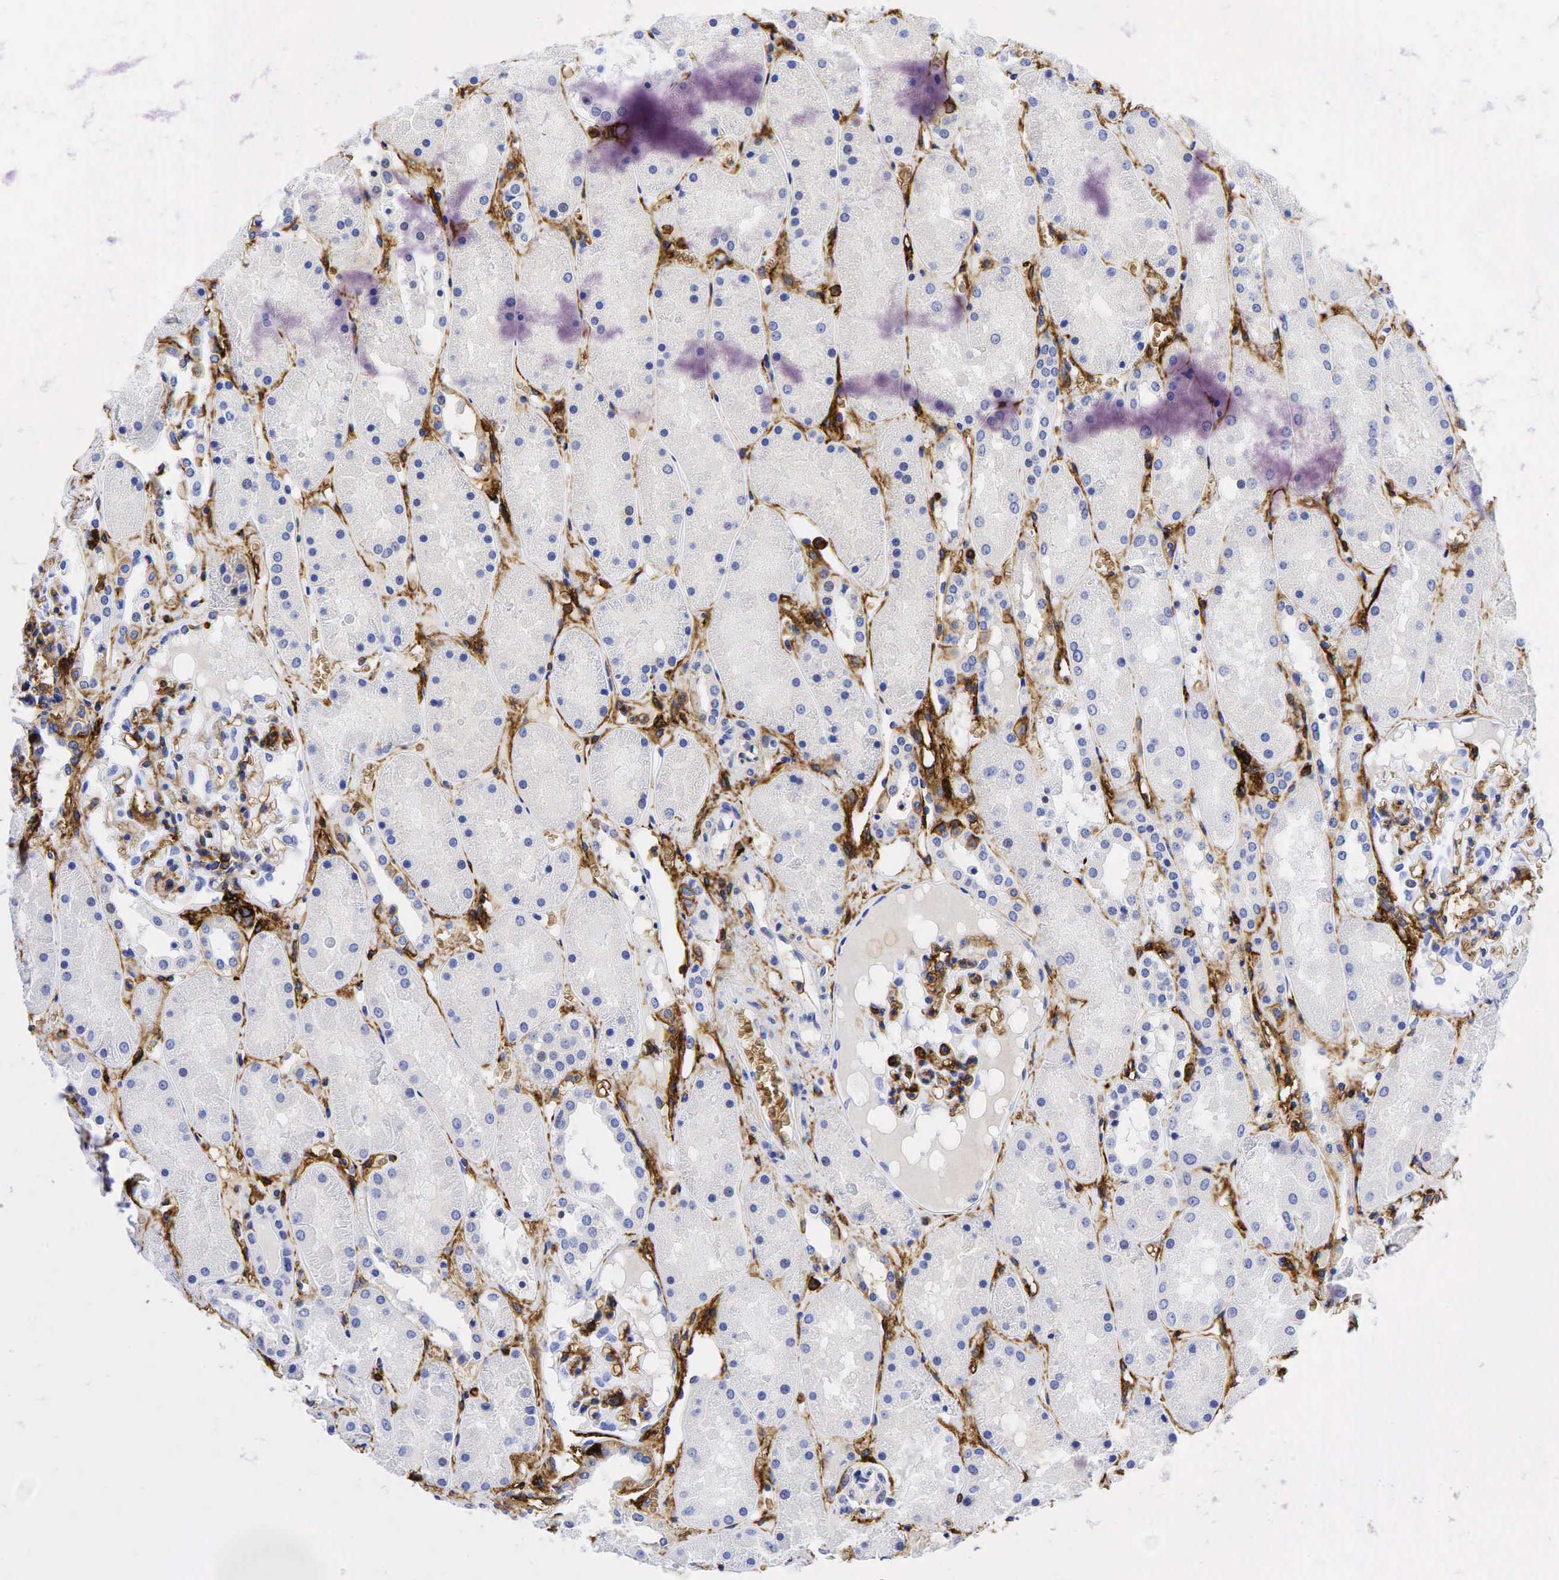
{"staining": {"intensity": "moderate", "quantity": "<25%", "location": "cytoplasmic/membranous"}, "tissue": "kidney", "cell_type": "Cells in glomeruli", "image_type": "normal", "snomed": [{"axis": "morphology", "description": "Normal tissue, NOS"}, {"axis": "topography", "description": "Kidney"}], "caption": "This is an image of IHC staining of unremarkable kidney, which shows moderate expression in the cytoplasmic/membranous of cells in glomeruli.", "gene": "CD44", "patient": {"sex": "male", "age": 36}}